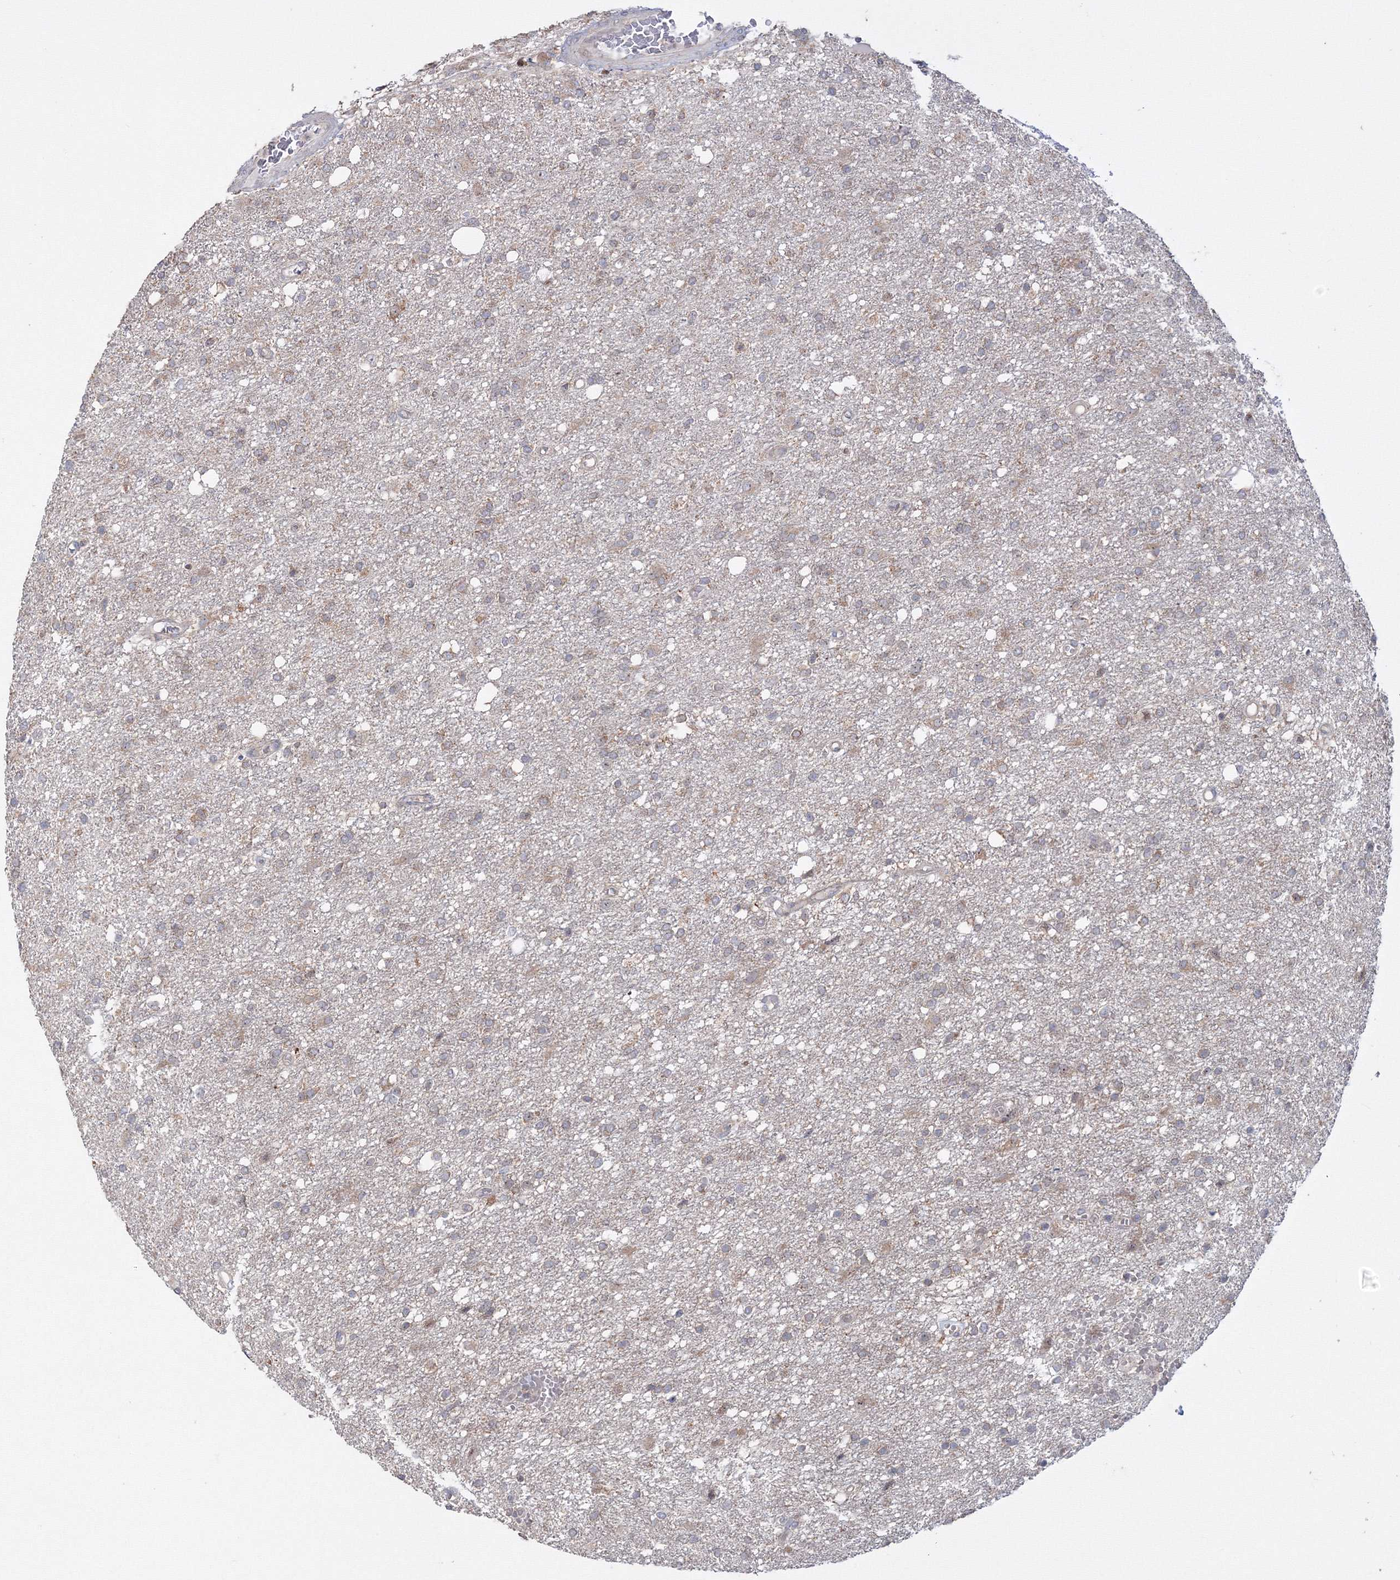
{"staining": {"intensity": "weak", "quantity": "25%-75%", "location": "cytoplasmic/membranous"}, "tissue": "glioma", "cell_type": "Tumor cells", "image_type": "cancer", "snomed": [{"axis": "morphology", "description": "Glioma, malignant, High grade"}, {"axis": "topography", "description": "Brain"}], "caption": "A low amount of weak cytoplasmic/membranous staining is identified in about 25%-75% of tumor cells in malignant high-grade glioma tissue. (DAB IHC, brown staining for protein, blue staining for nuclei).", "gene": "PEX13", "patient": {"sex": "female", "age": 59}}